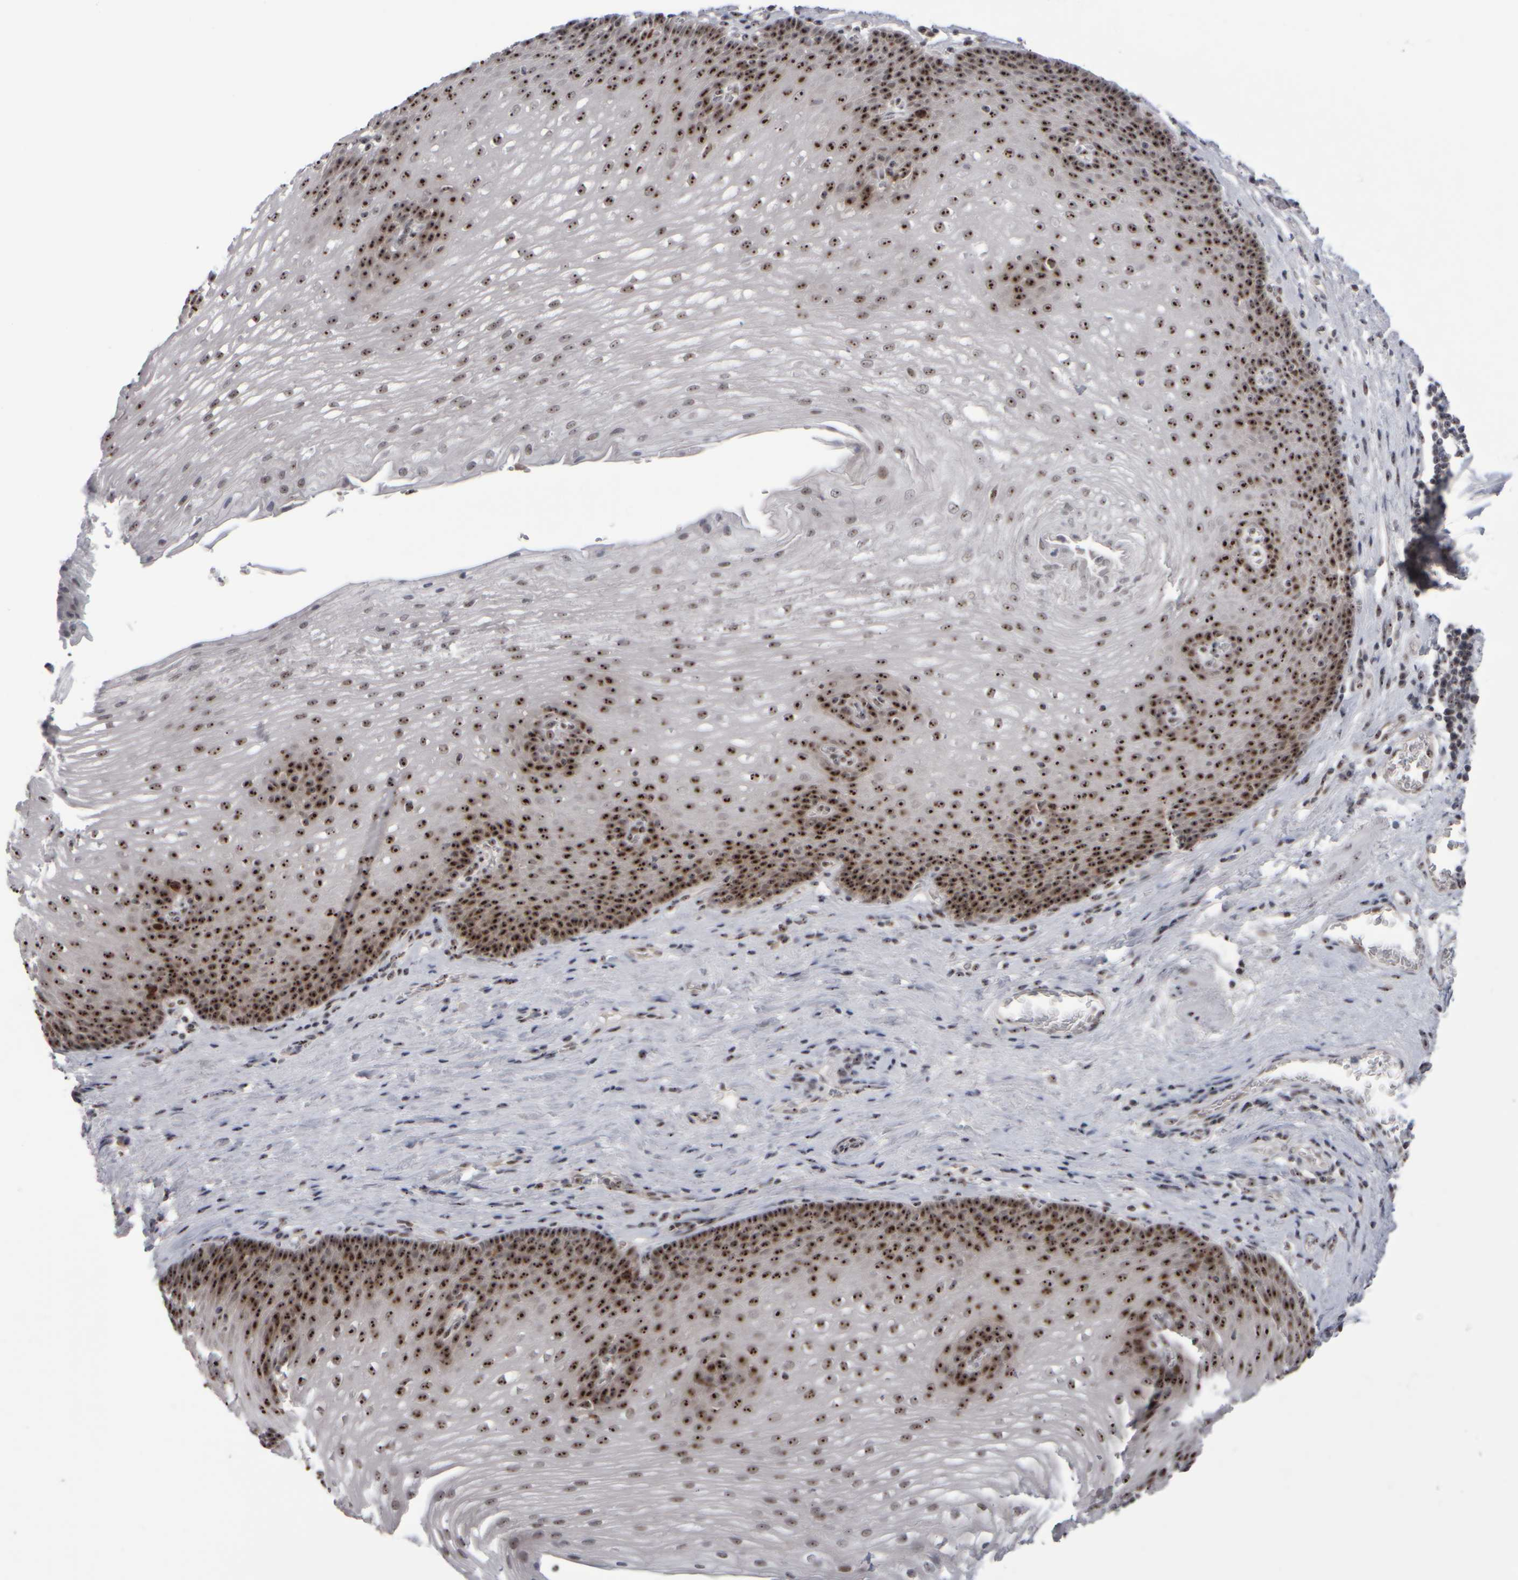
{"staining": {"intensity": "strong", "quantity": ">75%", "location": "nuclear"}, "tissue": "esophagus", "cell_type": "Squamous epithelial cells", "image_type": "normal", "snomed": [{"axis": "morphology", "description": "Normal tissue, NOS"}, {"axis": "topography", "description": "Esophagus"}], "caption": "A brown stain highlights strong nuclear staining of a protein in squamous epithelial cells of normal human esophagus.", "gene": "SURF6", "patient": {"sex": "male", "age": 48}}